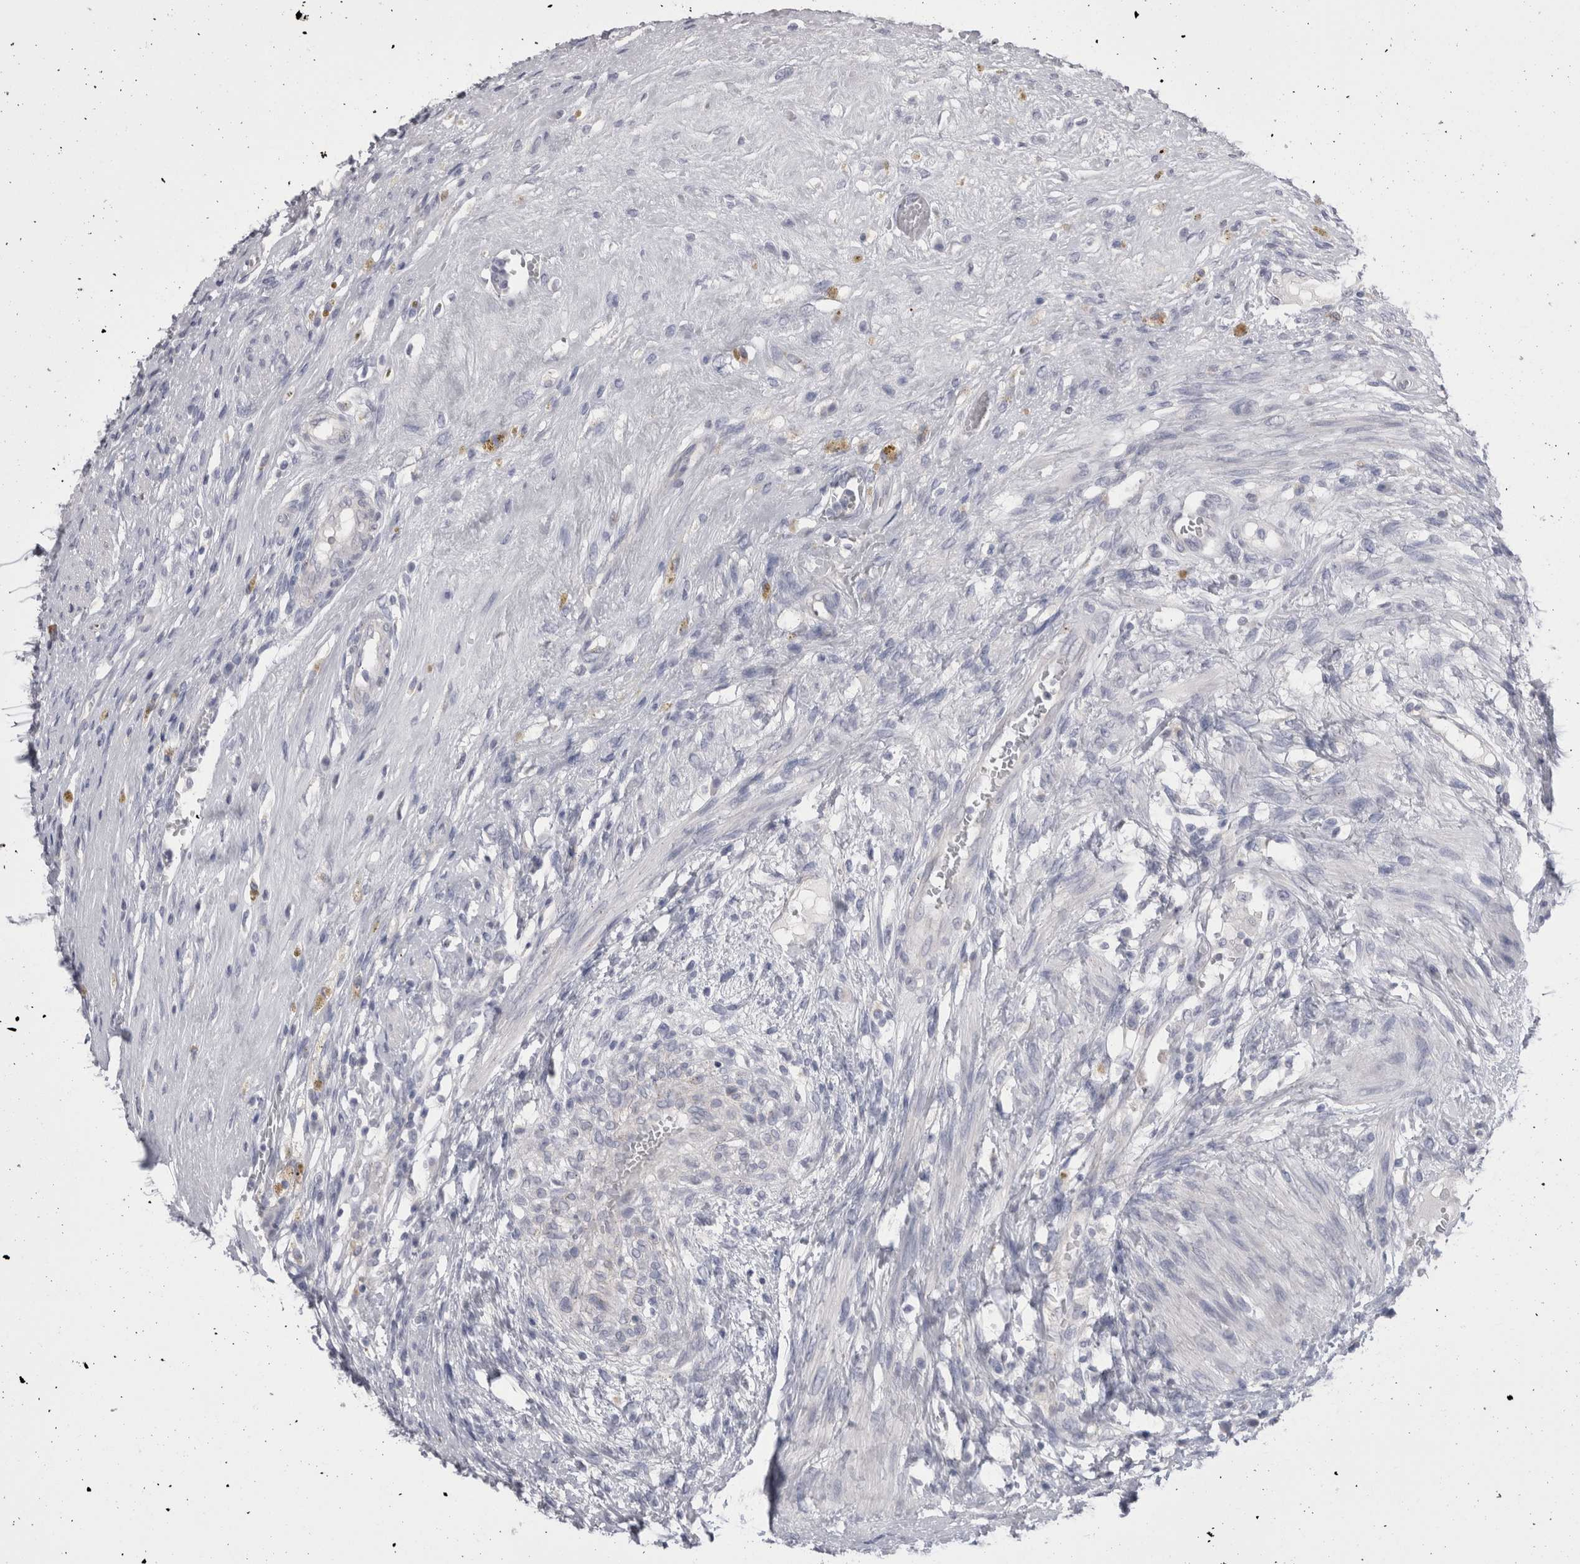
{"staining": {"intensity": "negative", "quantity": "none", "location": "none"}, "tissue": "testis cancer", "cell_type": "Tumor cells", "image_type": "cancer", "snomed": [{"axis": "morphology", "description": "Carcinoma, Embryonal, NOS"}, {"axis": "topography", "description": "Testis"}], "caption": "IHC image of neoplastic tissue: embryonal carcinoma (testis) stained with DAB (3,3'-diaminobenzidine) demonstrates no significant protein expression in tumor cells.", "gene": "EPDR1", "patient": {"sex": "male", "age": 26}}